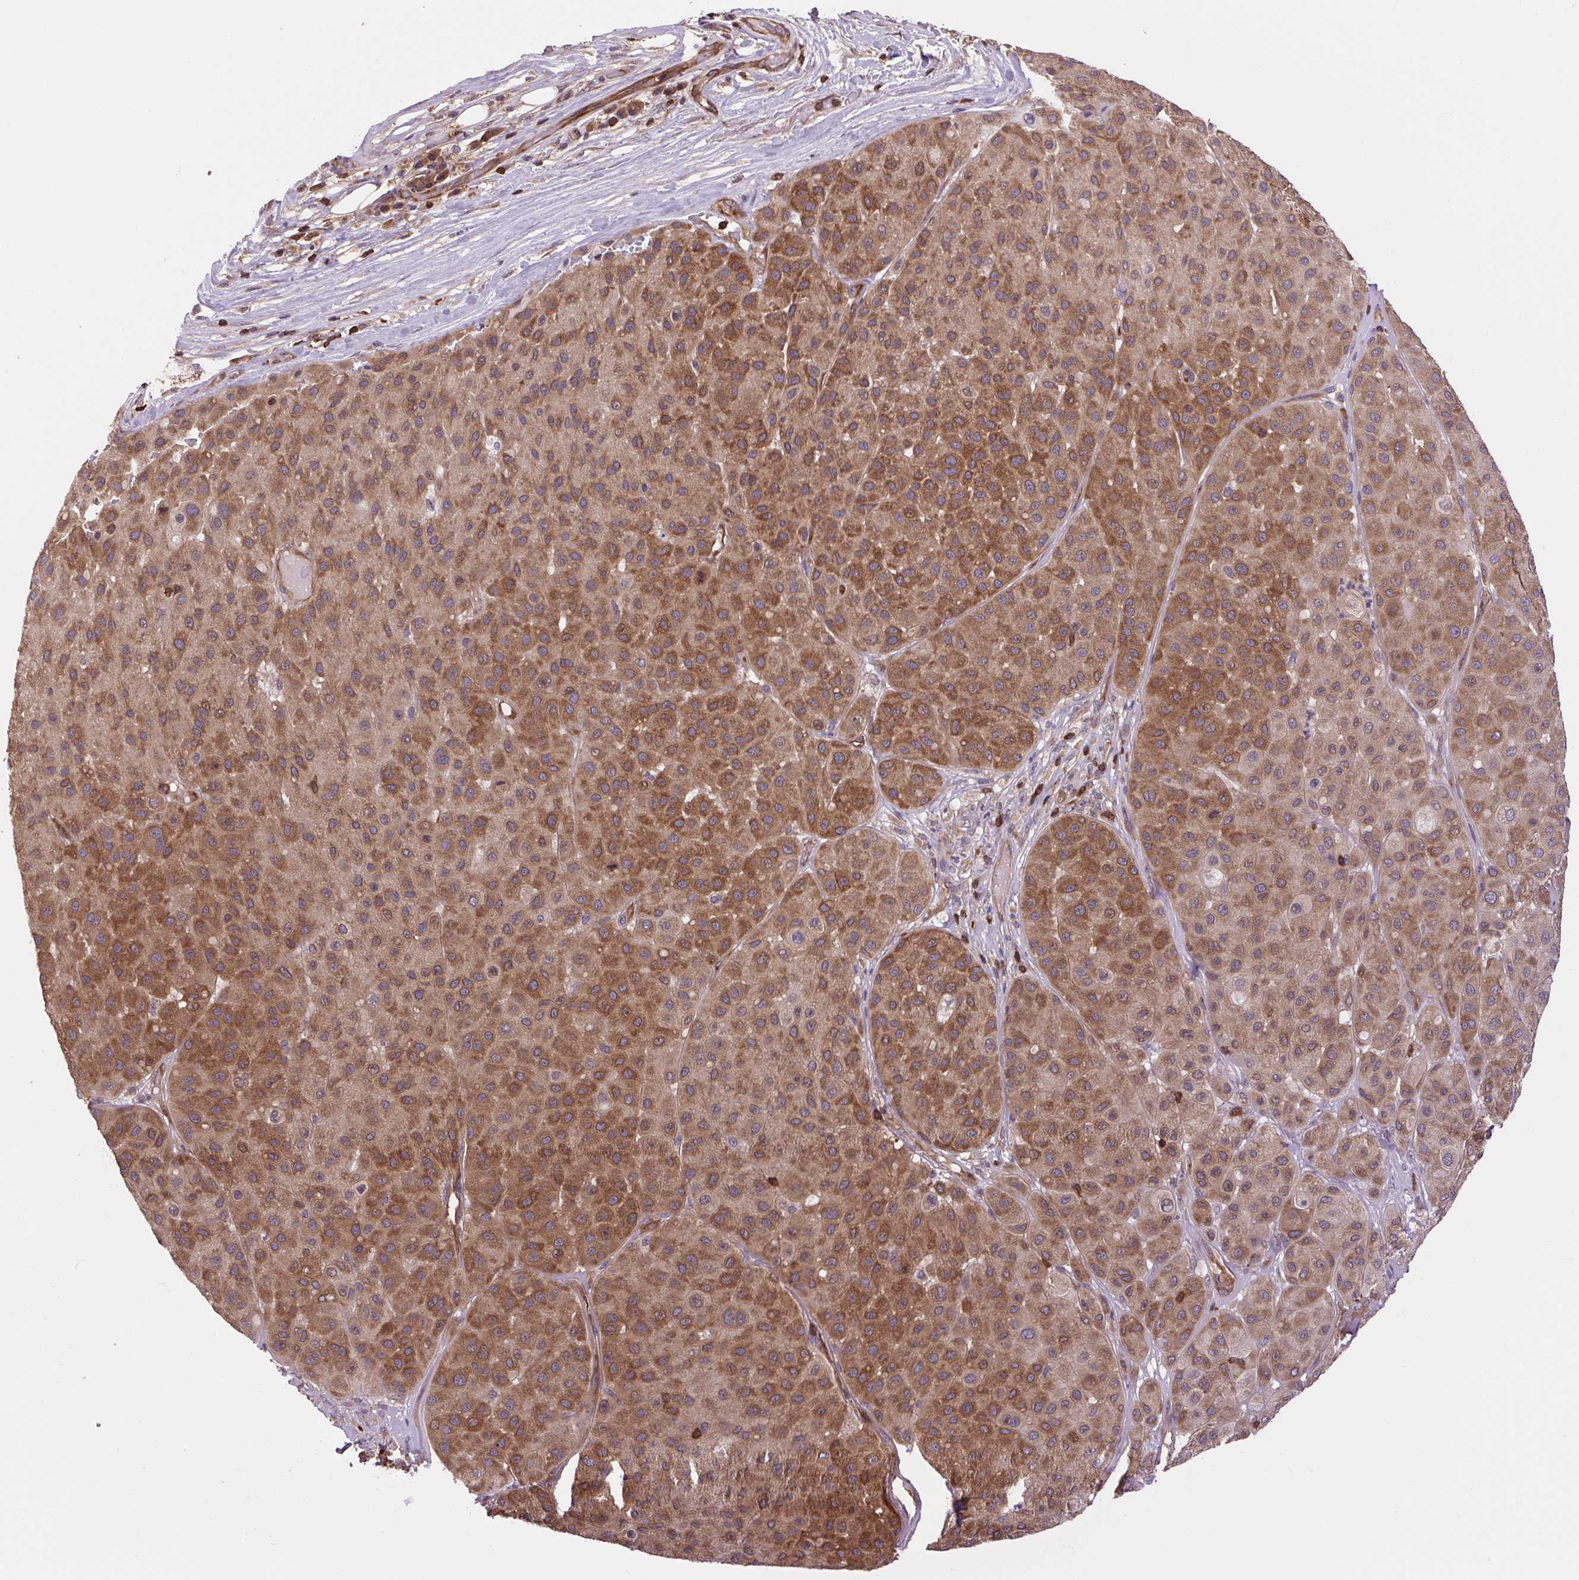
{"staining": {"intensity": "moderate", "quantity": ">75%", "location": "cytoplasmic/membranous"}, "tissue": "melanoma", "cell_type": "Tumor cells", "image_type": "cancer", "snomed": [{"axis": "morphology", "description": "Malignant melanoma, Metastatic site"}, {"axis": "topography", "description": "Smooth muscle"}], "caption": "Immunohistochemistry (IHC) of human malignant melanoma (metastatic site) demonstrates medium levels of moderate cytoplasmic/membranous positivity in about >75% of tumor cells.", "gene": "PLCG1", "patient": {"sex": "male", "age": 41}}